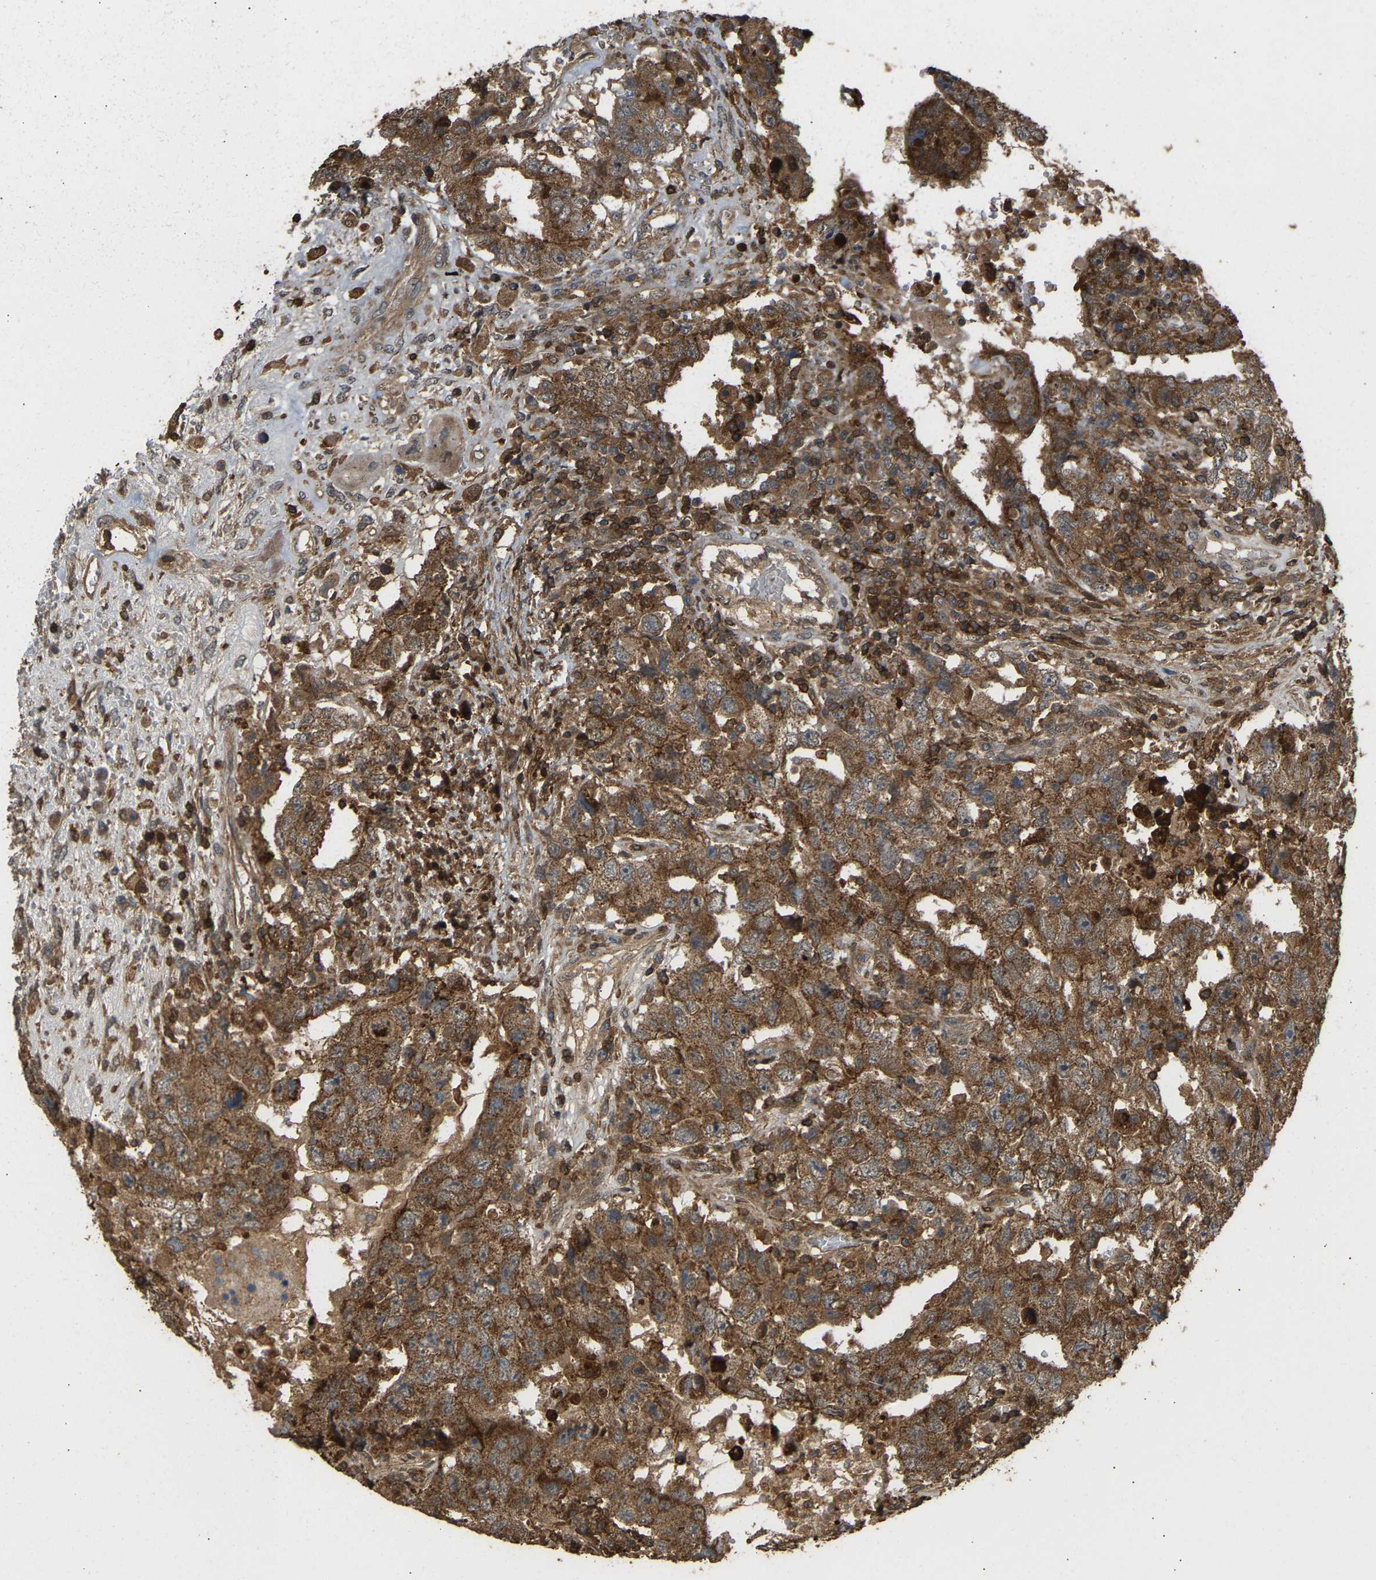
{"staining": {"intensity": "strong", "quantity": ">75%", "location": "cytoplasmic/membranous"}, "tissue": "testis cancer", "cell_type": "Tumor cells", "image_type": "cancer", "snomed": [{"axis": "morphology", "description": "Carcinoma, Embryonal, NOS"}, {"axis": "topography", "description": "Testis"}], "caption": "Testis cancer stained with DAB immunohistochemistry (IHC) demonstrates high levels of strong cytoplasmic/membranous staining in approximately >75% of tumor cells. The protein of interest is shown in brown color, while the nuclei are stained blue.", "gene": "GOPC", "patient": {"sex": "male", "age": 26}}